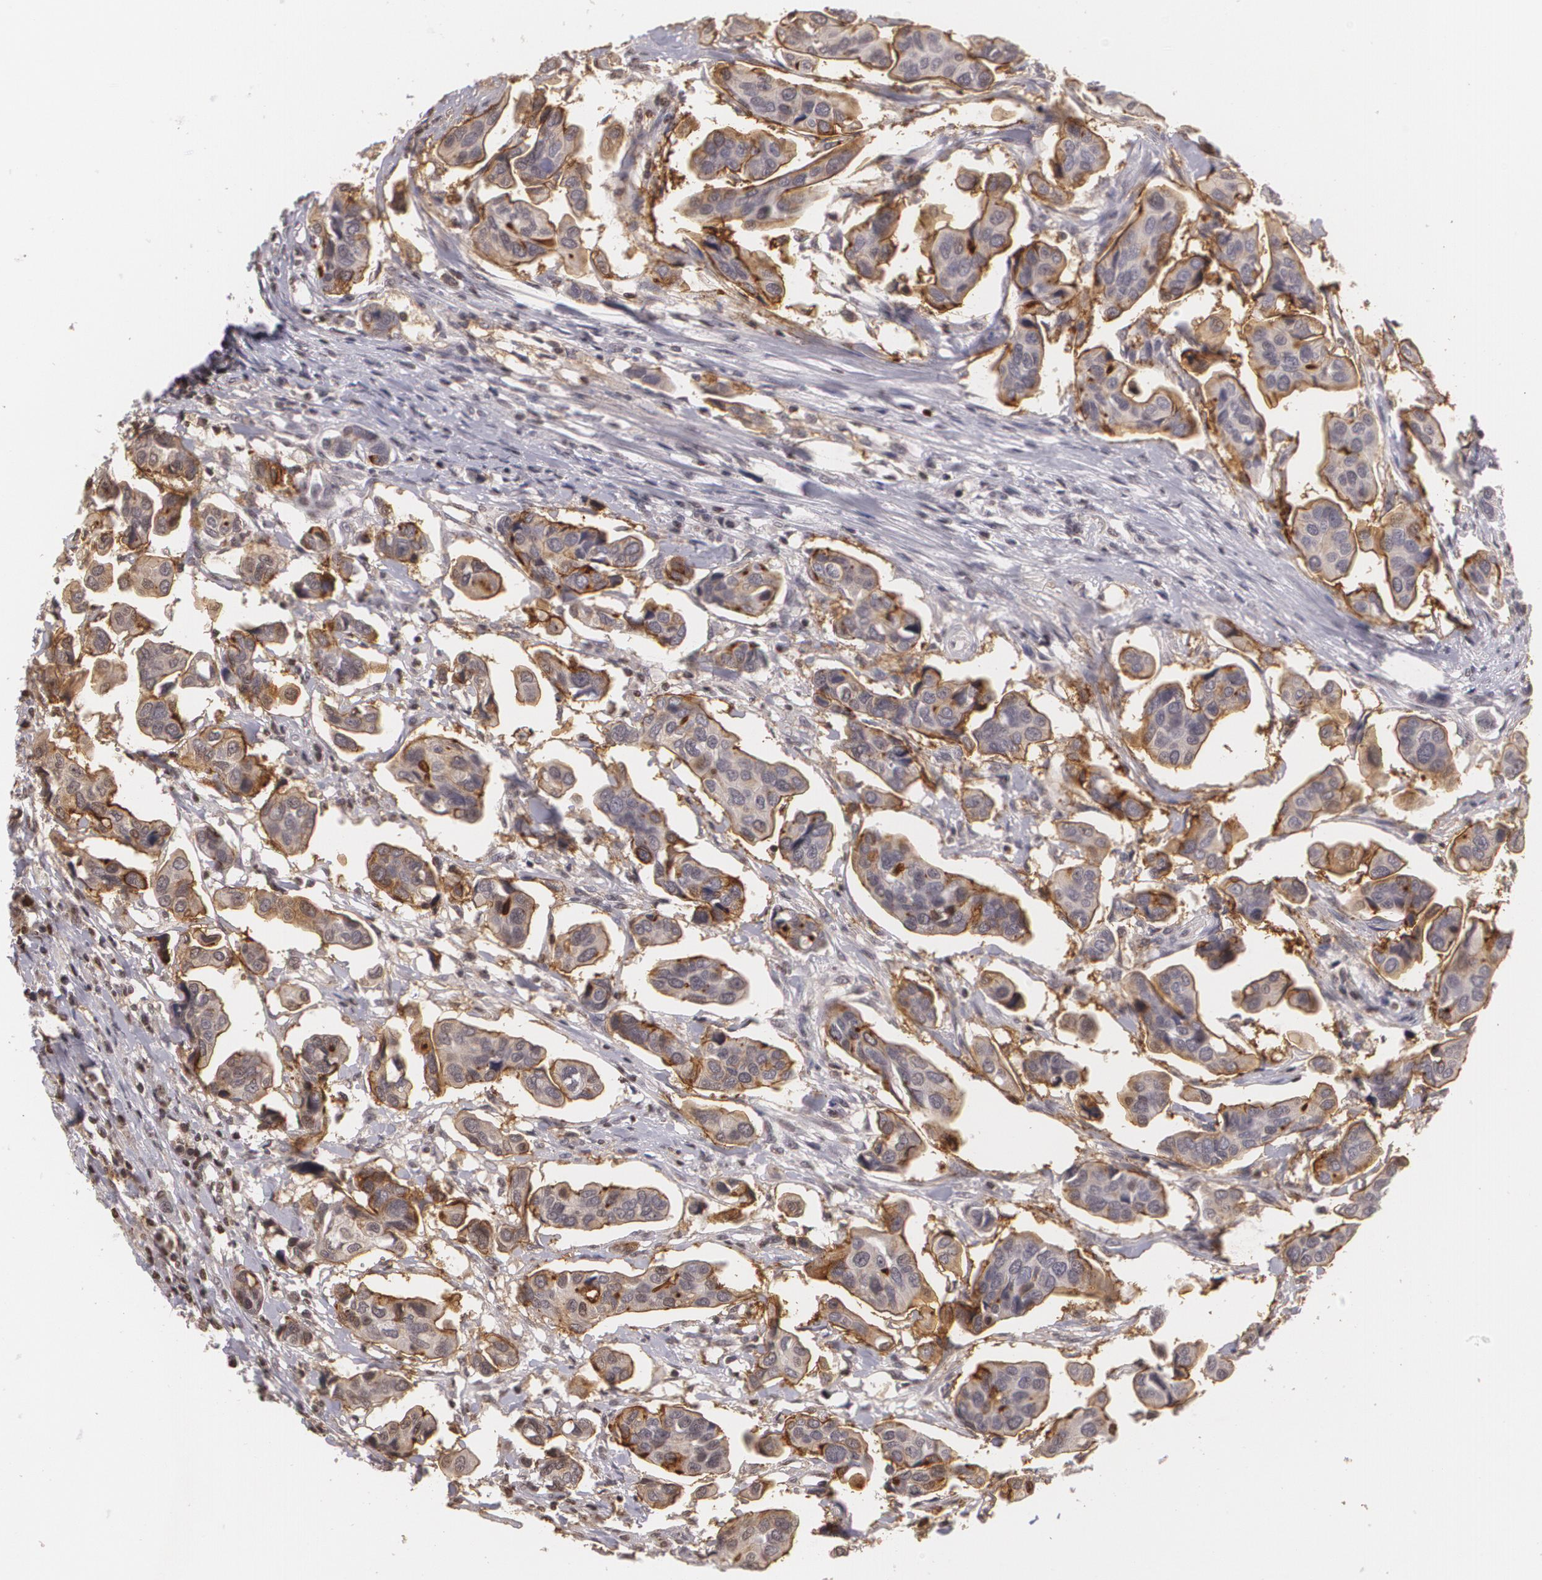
{"staining": {"intensity": "moderate", "quantity": ">75%", "location": "cytoplasmic/membranous"}, "tissue": "urothelial cancer", "cell_type": "Tumor cells", "image_type": "cancer", "snomed": [{"axis": "morphology", "description": "Adenocarcinoma, NOS"}, {"axis": "topography", "description": "Urinary bladder"}], "caption": "There is medium levels of moderate cytoplasmic/membranous expression in tumor cells of adenocarcinoma, as demonstrated by immunohistochemical staining (brown color).", "gene": "MUC1", "patient": {"sex": "male", "age": 61}}